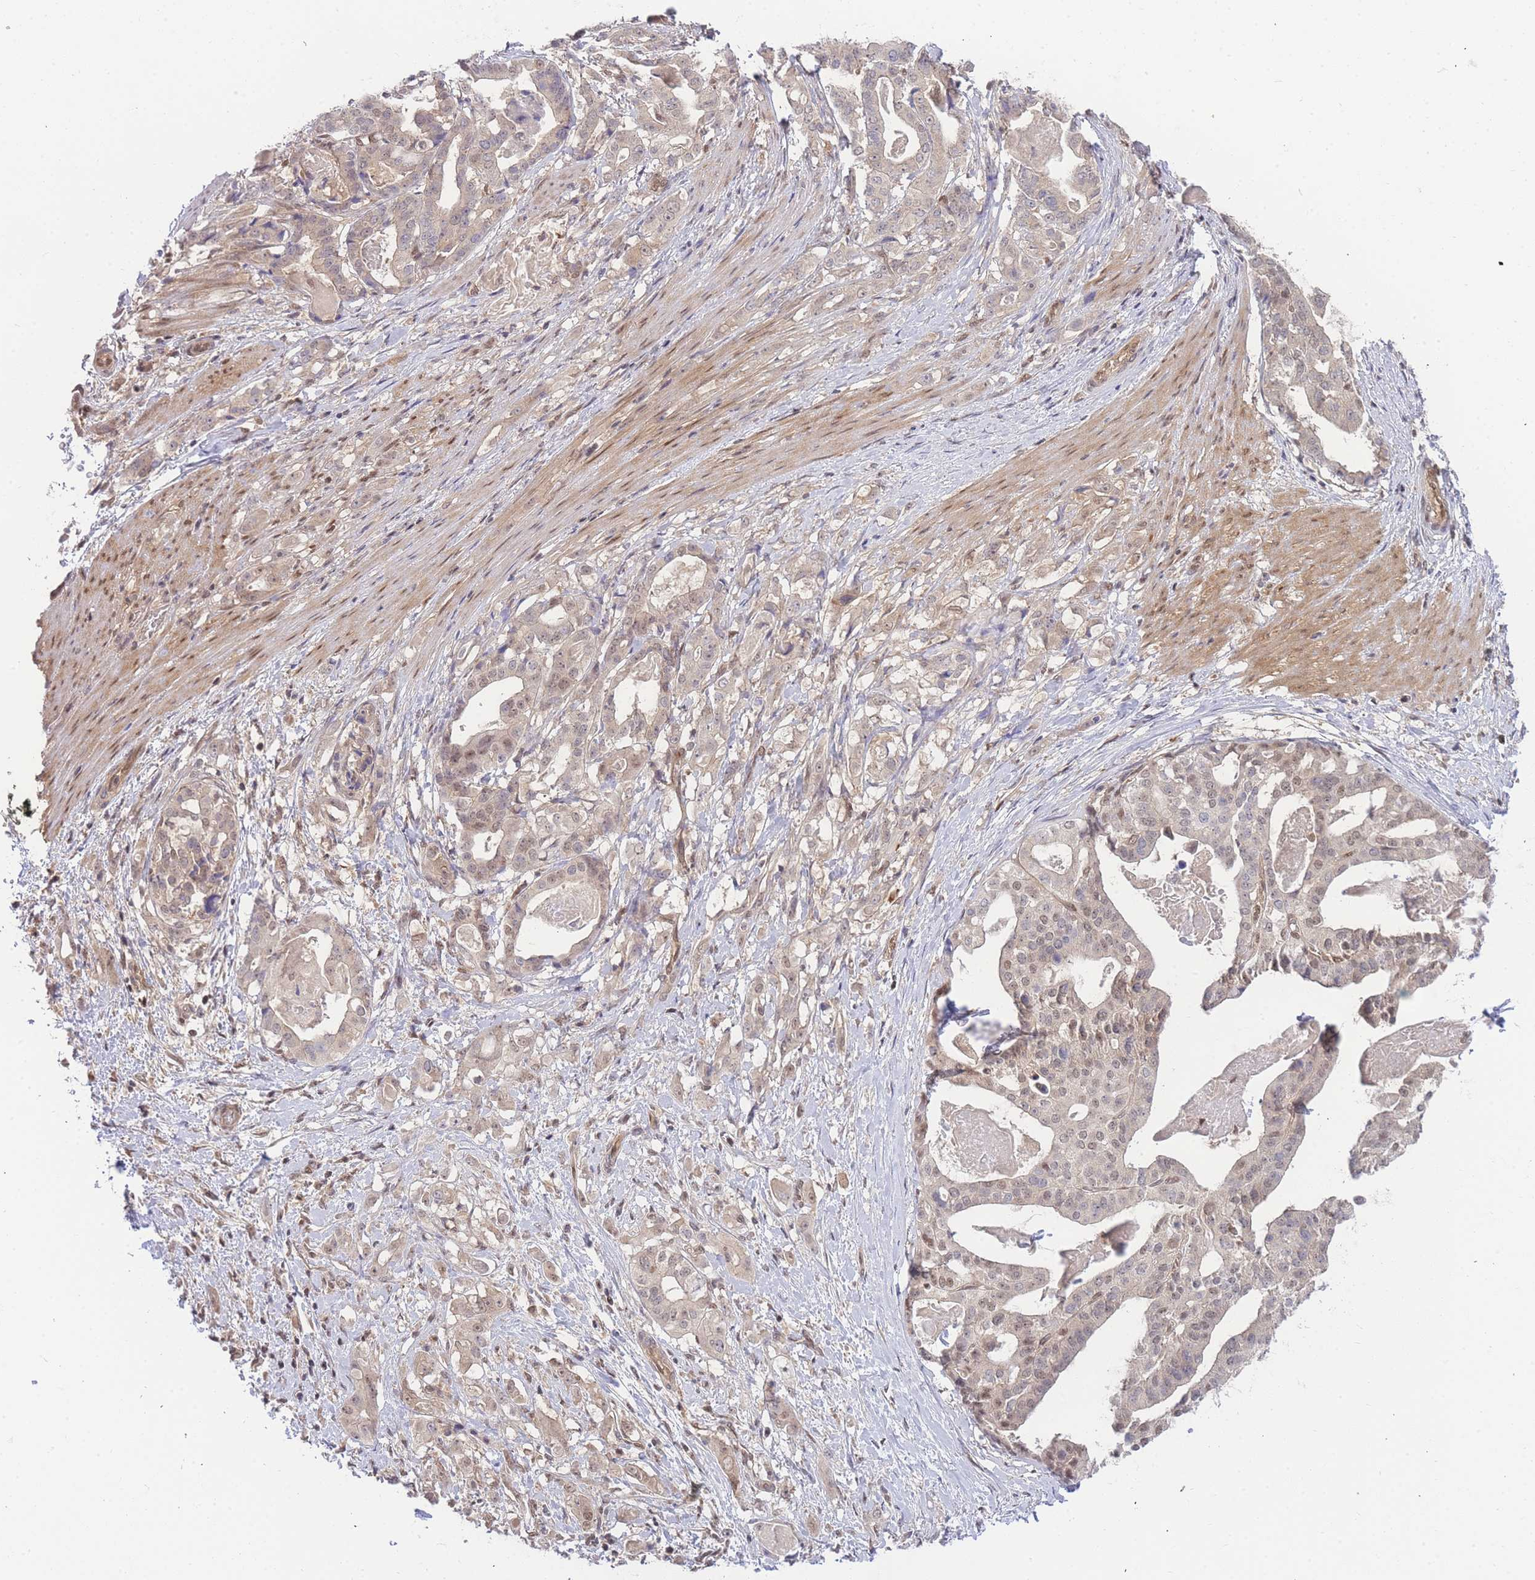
{"staining": {"intensity": "weak", "quantity": "25%-75%", "location": "nuclear"}, "tissue": "stomach cancer", "cell_type": "Tumor cells", "image_type": "cancer", "snomed": [{"axis": "morphology", "description": "Adenocarcinoma, NOS"}, {"axis": "topography", "description": "Stomach"}], "caption": "The immunohistochemical stain labels weak nuclear expression in tumor cells of adenocarcinoma (stomach) tissue.", "gene": "KIAA1191", "patient": {"sex": "male", "age": 48}}